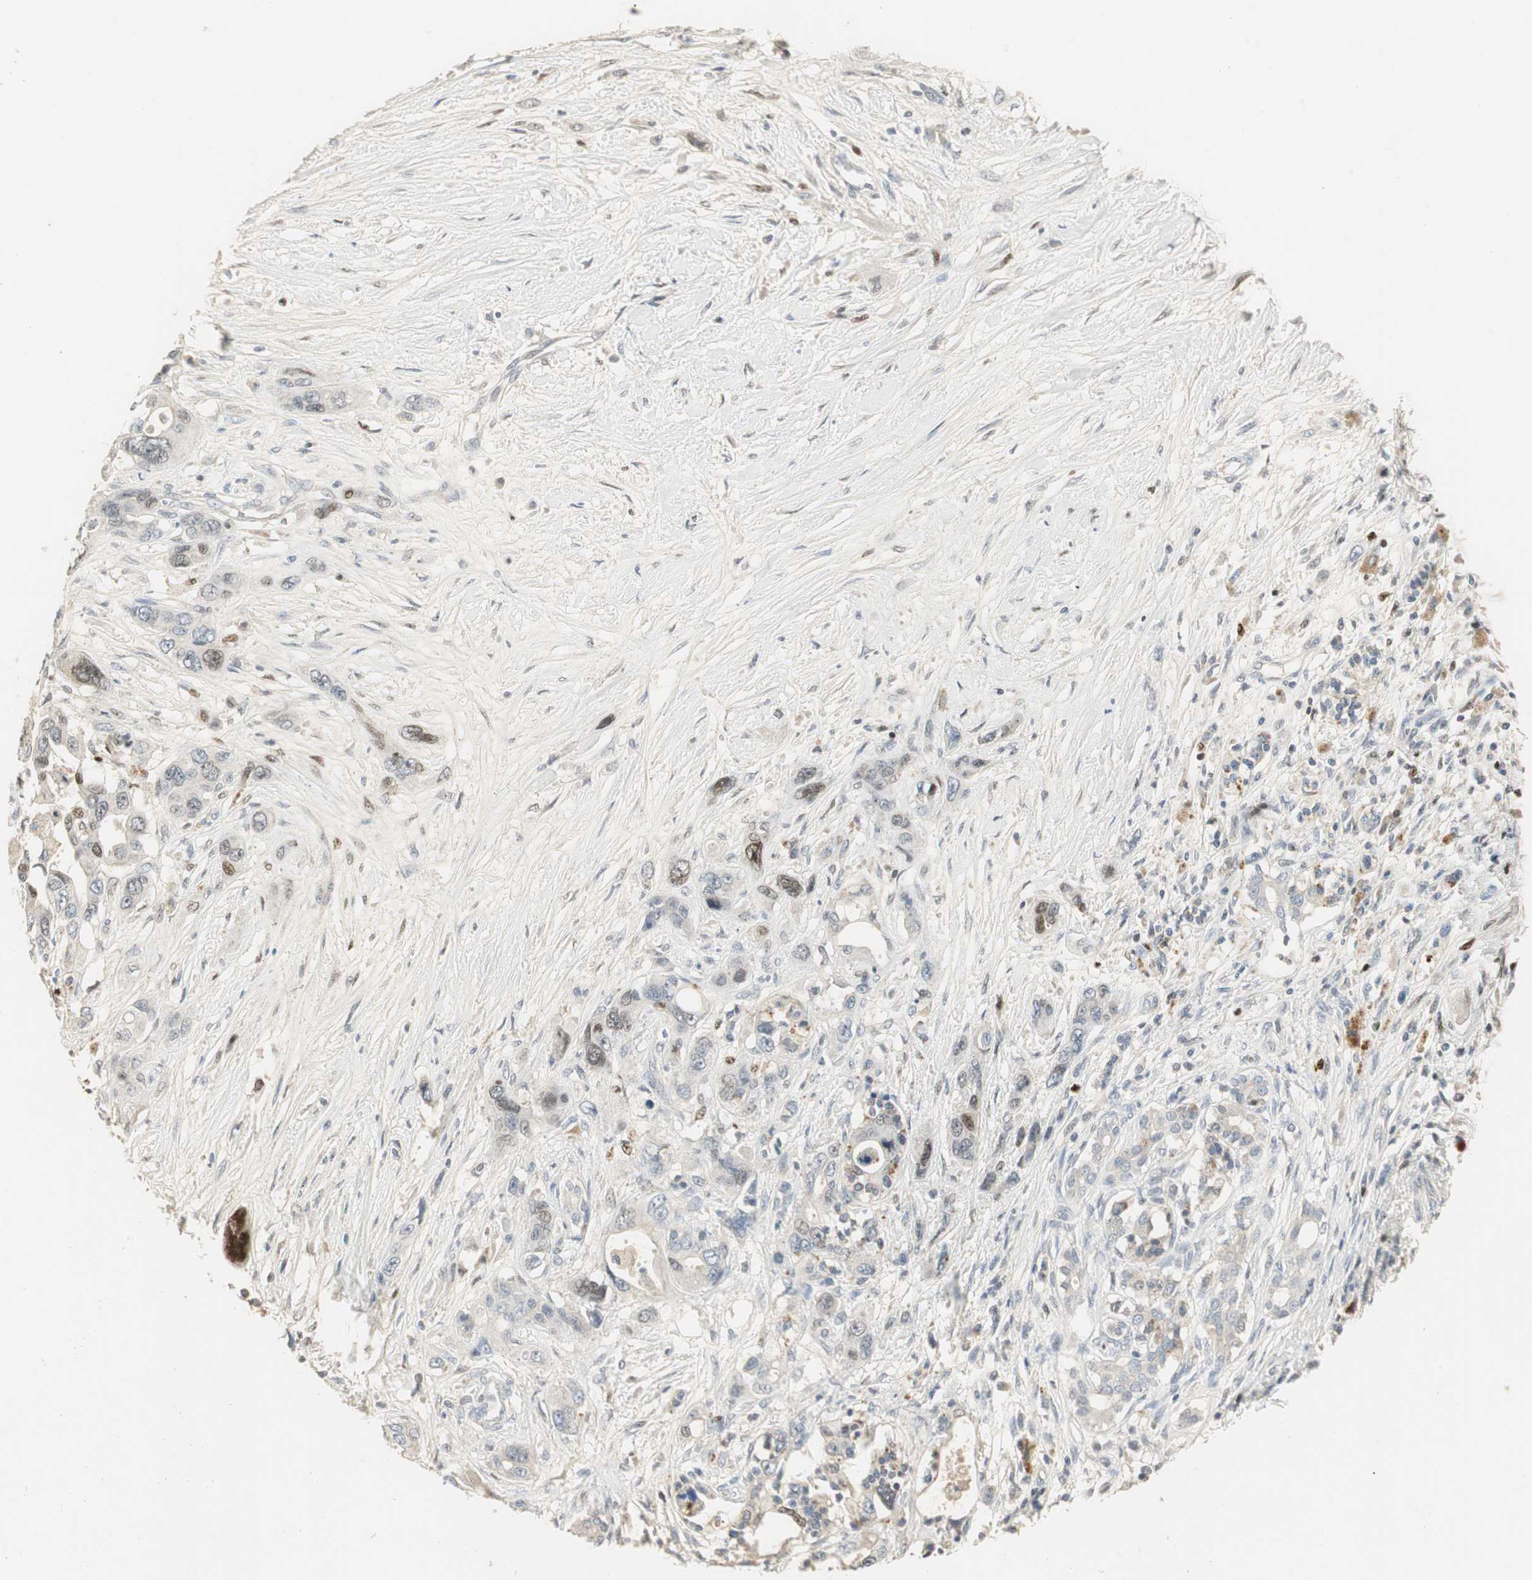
{"staining": {"intensity": "weak", "quantity": "<25%", "location": "nuclear"}, "tissue": "pancreatic cancer", "cell_type": "Tumor cells", "image_type": "cancer", "snomed": [{"axis": "morphology", "description": "Adenocarcinoma, NOS"}, {"axis": "topography", "description": "Pancreas"}], "caption": "Immunohistochemistry photomicrograph of neoplastic tissue: human pancreatic cancer stained with DAB (3,3'-diaminobenzidine) displays no significant protein staining in tumor cells.", "gene": "RUNX2", "patient": {"sex": "male", "age": 46}}